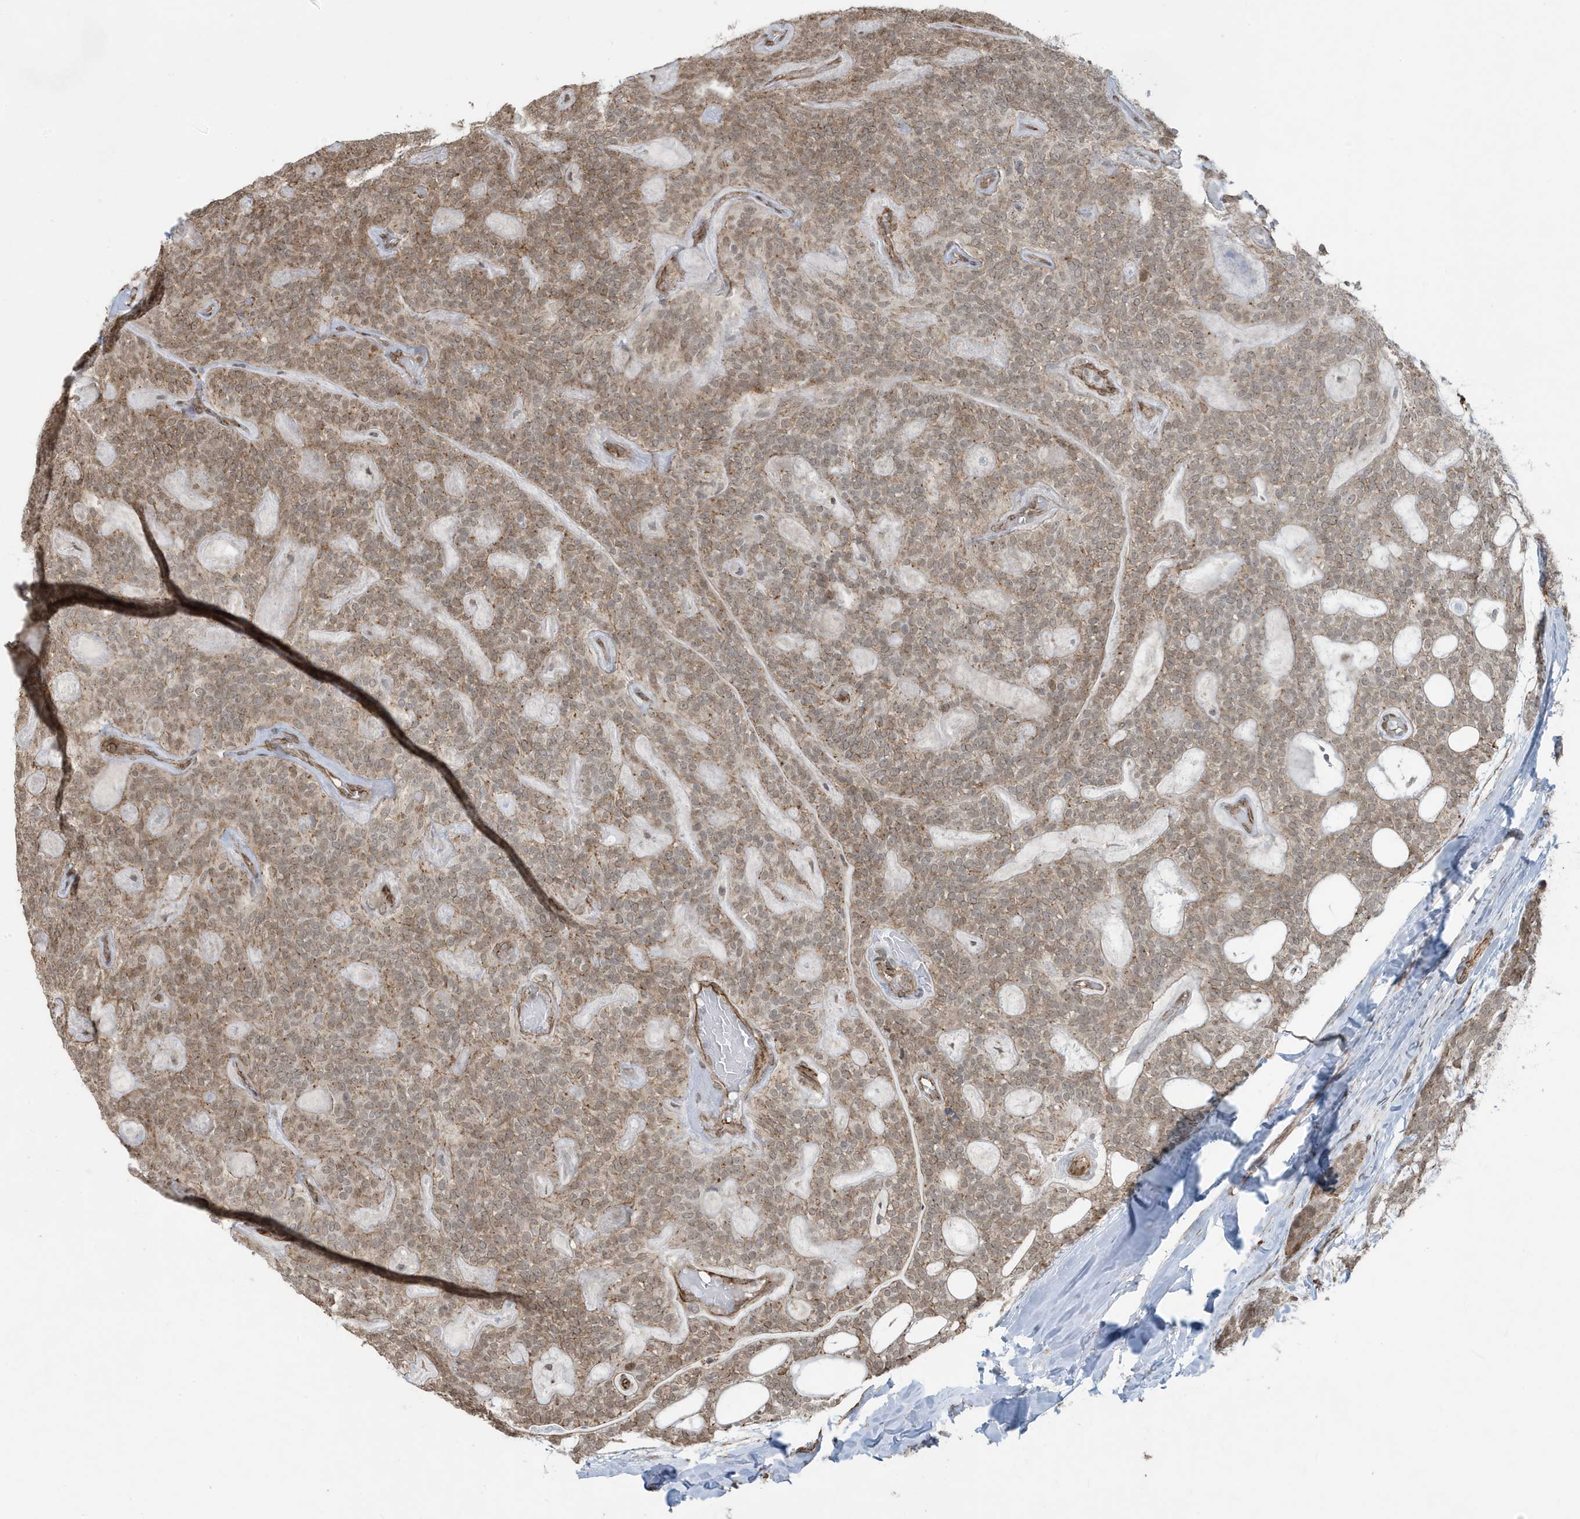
{"staining": {"intensity": "weak", "quantity": ">75%", "location": "cytoplasmic/membranous"}, "tissue": "head and neck cancer", "cell_type": "Tumor cells", "image_type": "cancer", "snomed": [{"axis": "morphology", "description": "Adenocarcinoma, NOS"}, {"axis": "topography", "description": "Head-Neck"}], "caption": "The image shows a brown stain indicating the presence of a protein in the cytoplasmic/membranous of tumor cells in head and neck cancer (adenocarcinoma).", "gene": "CHCHD4", "patient": {"sex": "male", "age": 66}}